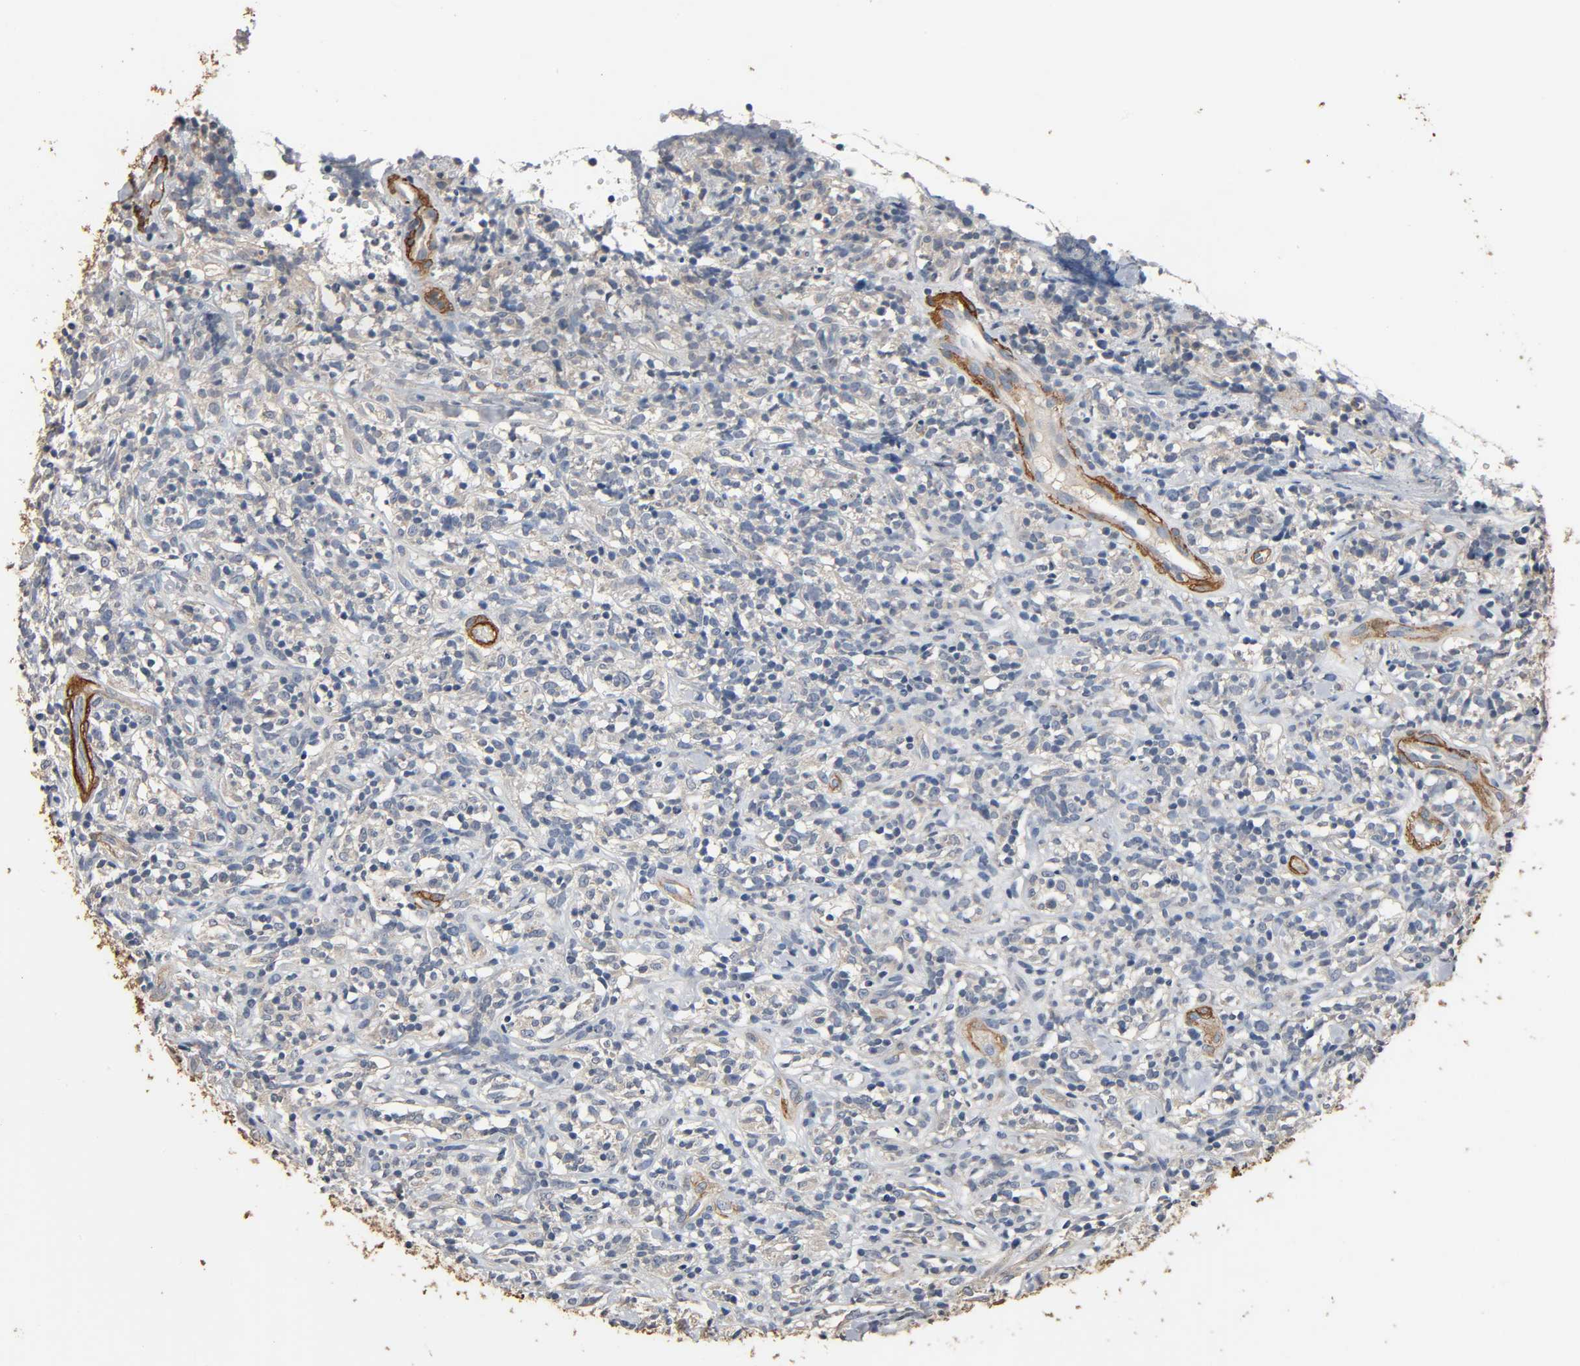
{"staining": {"intensity": "weak", "quantity": ">75%", "location": "cytoplasmic/membranous"}, "tissue": "lymphoma", "cell_type": "Tumor cells", "image_type": "cancer", "snomed": [{"axis": "morphology", "description": "Malignant lymphoma, non-Hodgkin's type, High grade"}, {"axis": "topography", "description": "Lymph node"}], "caption": "This is an image of IHC staining of lymphoma, which shows weak expression in the cytoplasmic/membranous of tumor cells.", "gene": "GSTA3", "patient": {"sex": "female", "age": 73}}